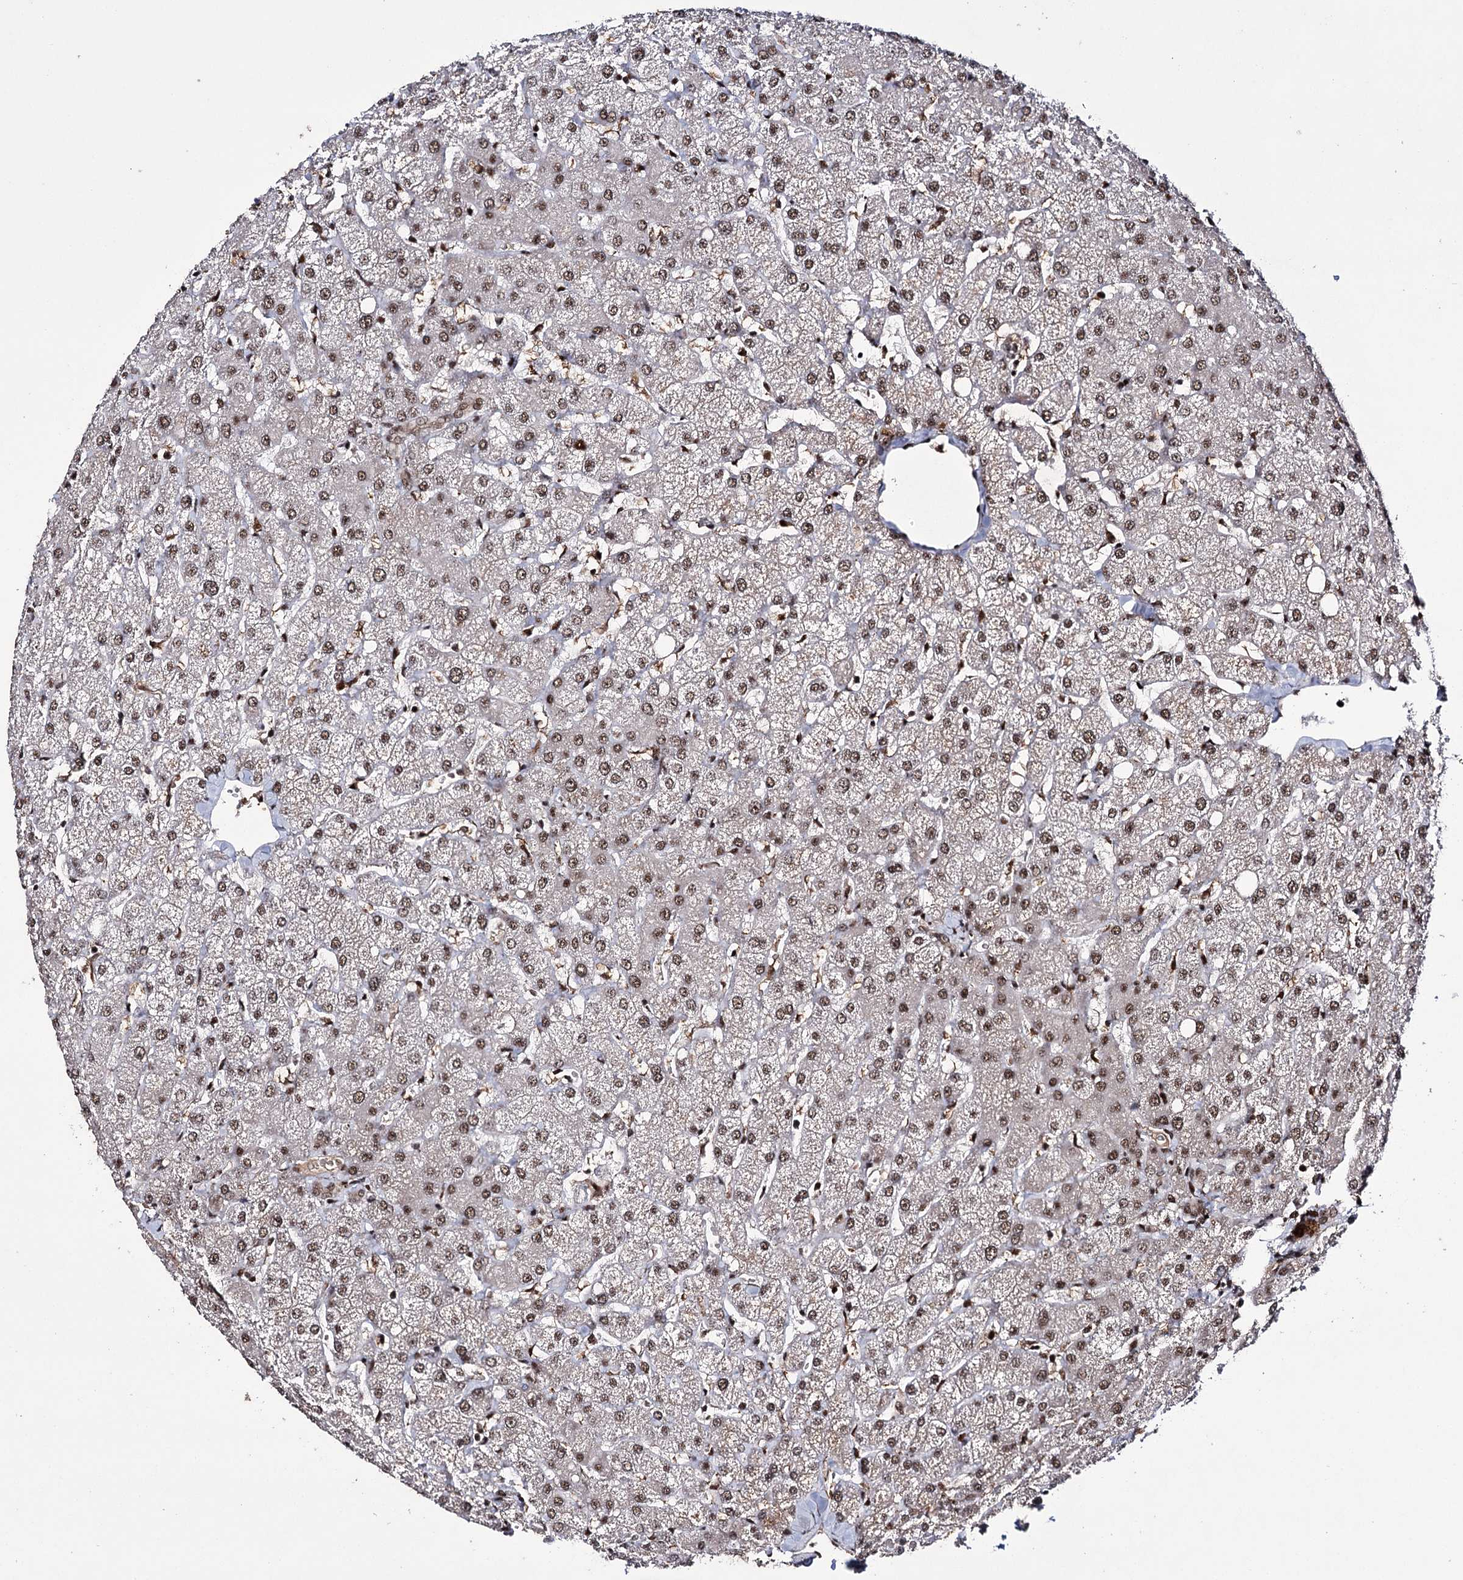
{"staining": {"intensity": "weak", "quantity": ">75%", "location": "nuclear"}, "tissue": "liver", "cell_type": "Cholangiocytes", "image_type": "normal", "snomed": [{"axis": "morphology", "description": "Normal tissue, NOS"}, {"axis": "topography", "description": "Liver"}], "caption": "Immunohistochemical staining of normal liver displays >75% levels of weak nuclear protein expression in about >75% of cholangiocytes. (brown staining indicates protein expression, while blue staining denotes nuclei).", "gene": "PRPF40A", "patient": {"sex": "female", "age": 54}}